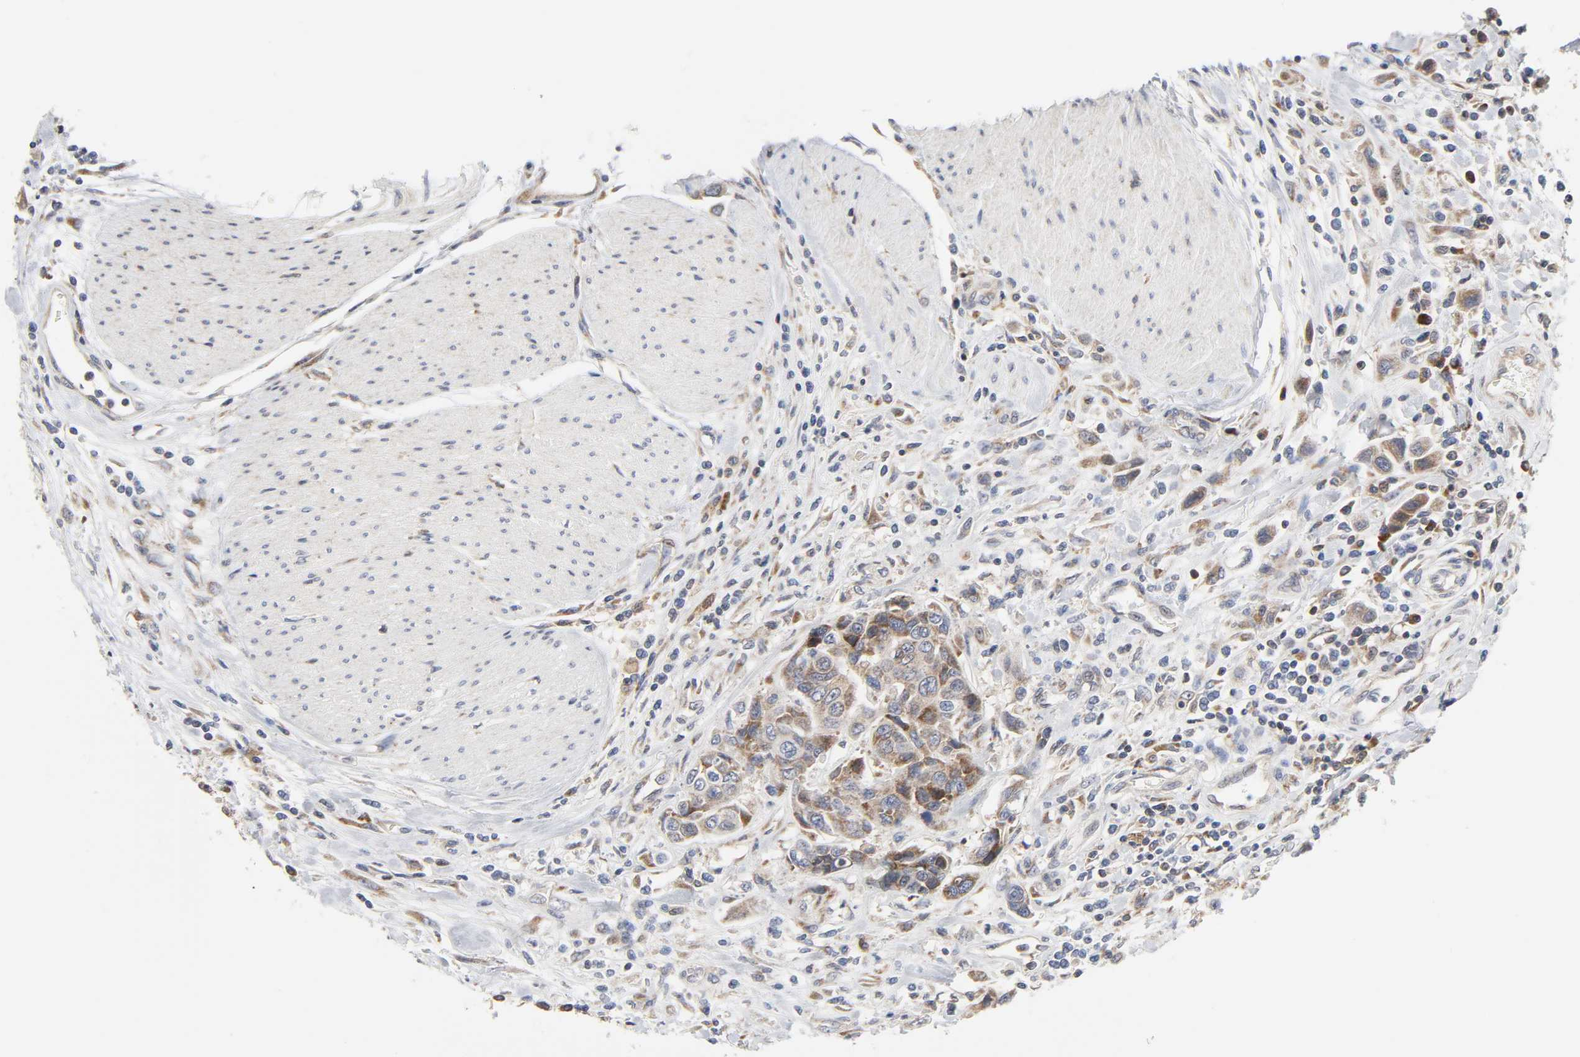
{"staining": {"intensity": "moderate", "quantity": ">75%", "location": "cytoplasmic/membranous"}, "tissue": "urothelial cancer", "cell_type": "Tumor cells", "image_type": "cancer", "snomed": [{"axis": "morphology", "description": "Urothelial carcinoma, High grade"}, {"axis": "topography", "description": "Urinary bladder"}], "caption": "This is a histology image of immunohistochemistry staining of urothelial cancer, which shows moderate staining in the cytoplasmic/membranous of tumor cells.", "gene": "BAX", "patient": {"sex": "male", "age": 50}}